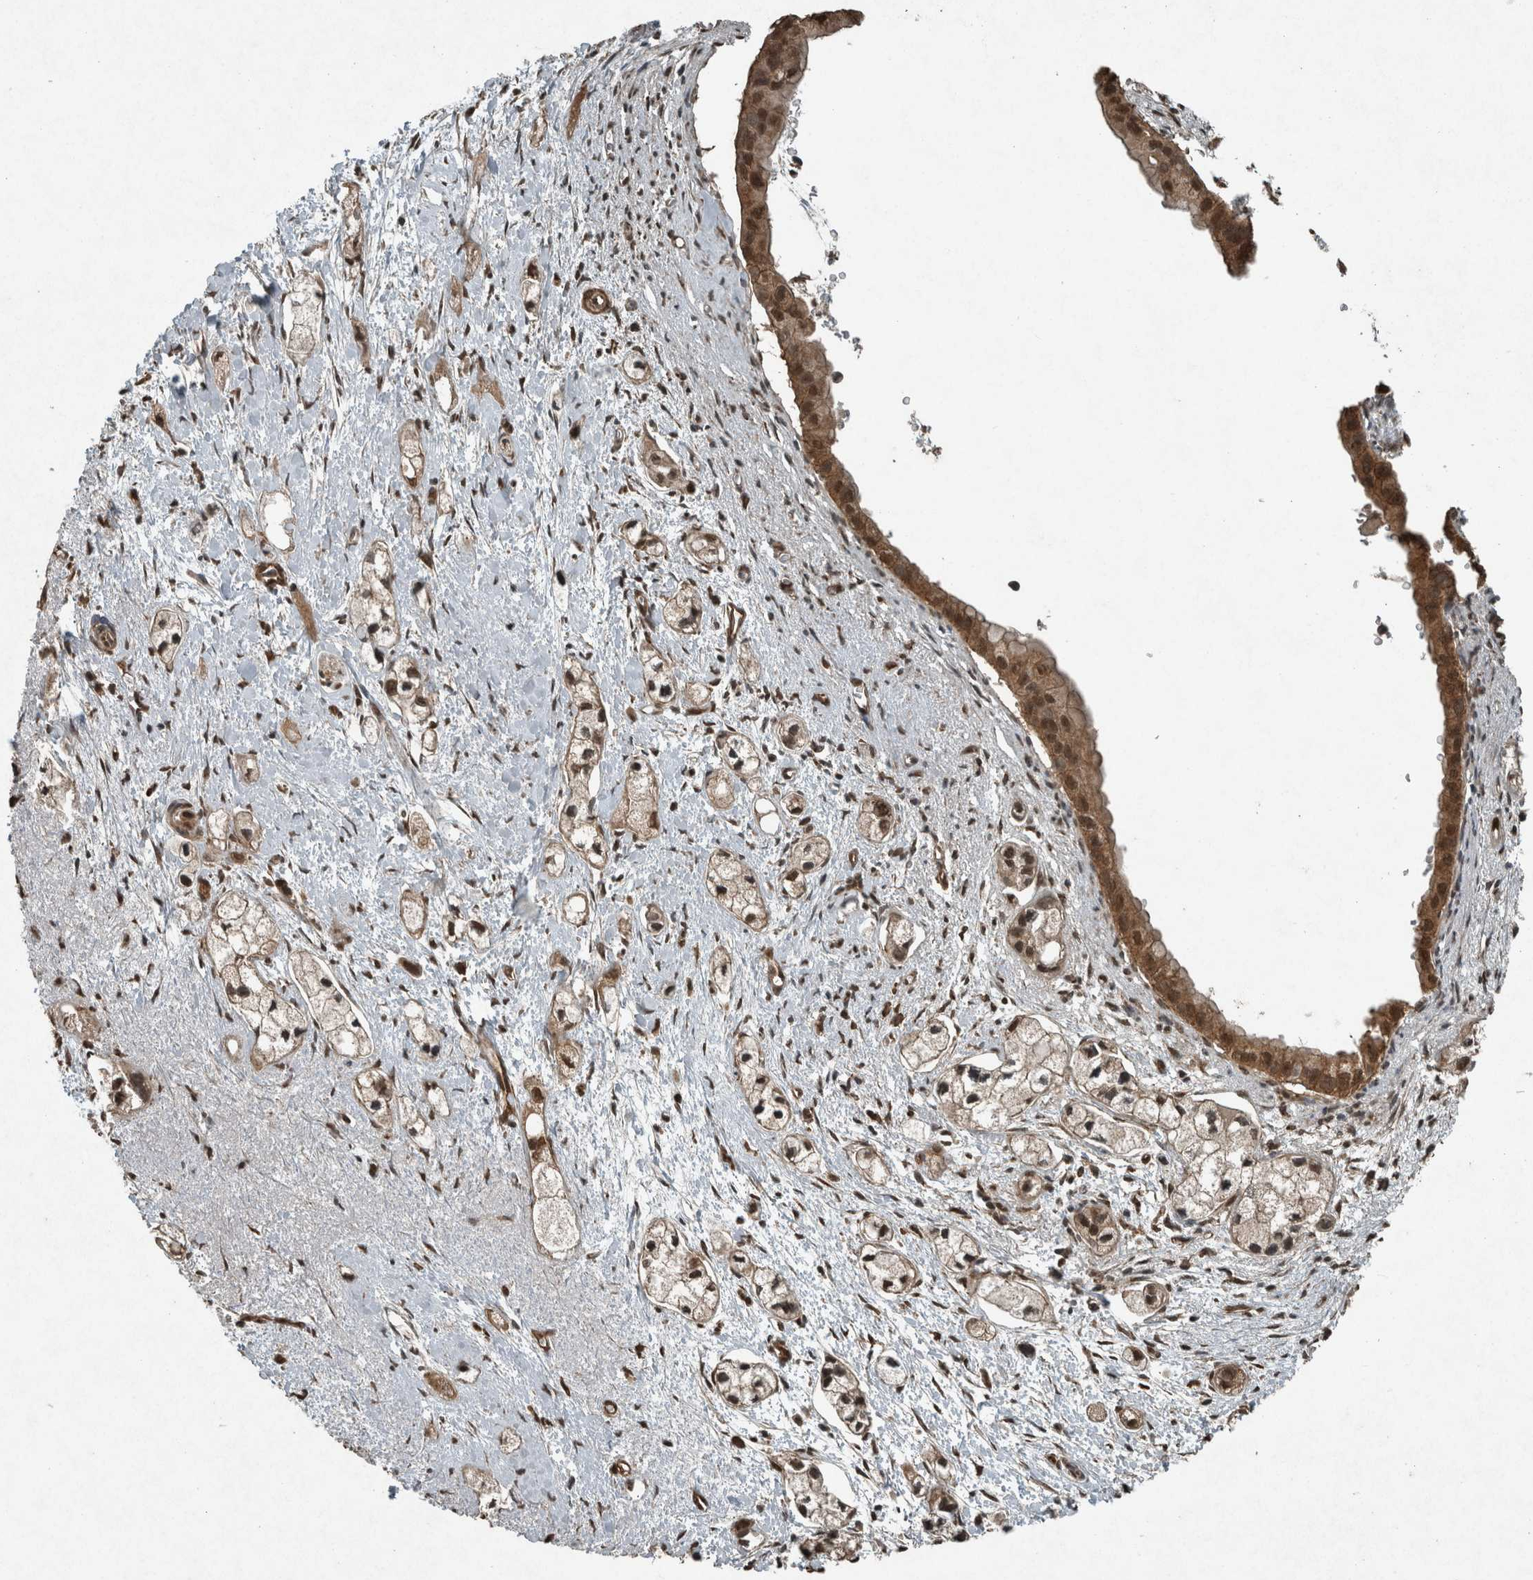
{"staining": {"intensity": "moderate", "quantity": ">75%", "location": "cytoplasmic/membranous,nuclear"}, "tissue": "pancreatic cancer", "cell_type": "Tumor cells", "image_type": "cancer", "snomed": [{"axis": "morphology", "description": "Adenocarcinoma, NOS"}, {"axis": "topography", "description": "Pancreas"}], "caption": "A histopathology image showing moderate cytoplasmic/membranous and nuclear expression in approximately >75% of tumor cells in pancreatic cancer, as visualized by brown immunohistochemical staining.", "gene": "ARHGEF12", "patient": {"sex": "male", "age": 74}}